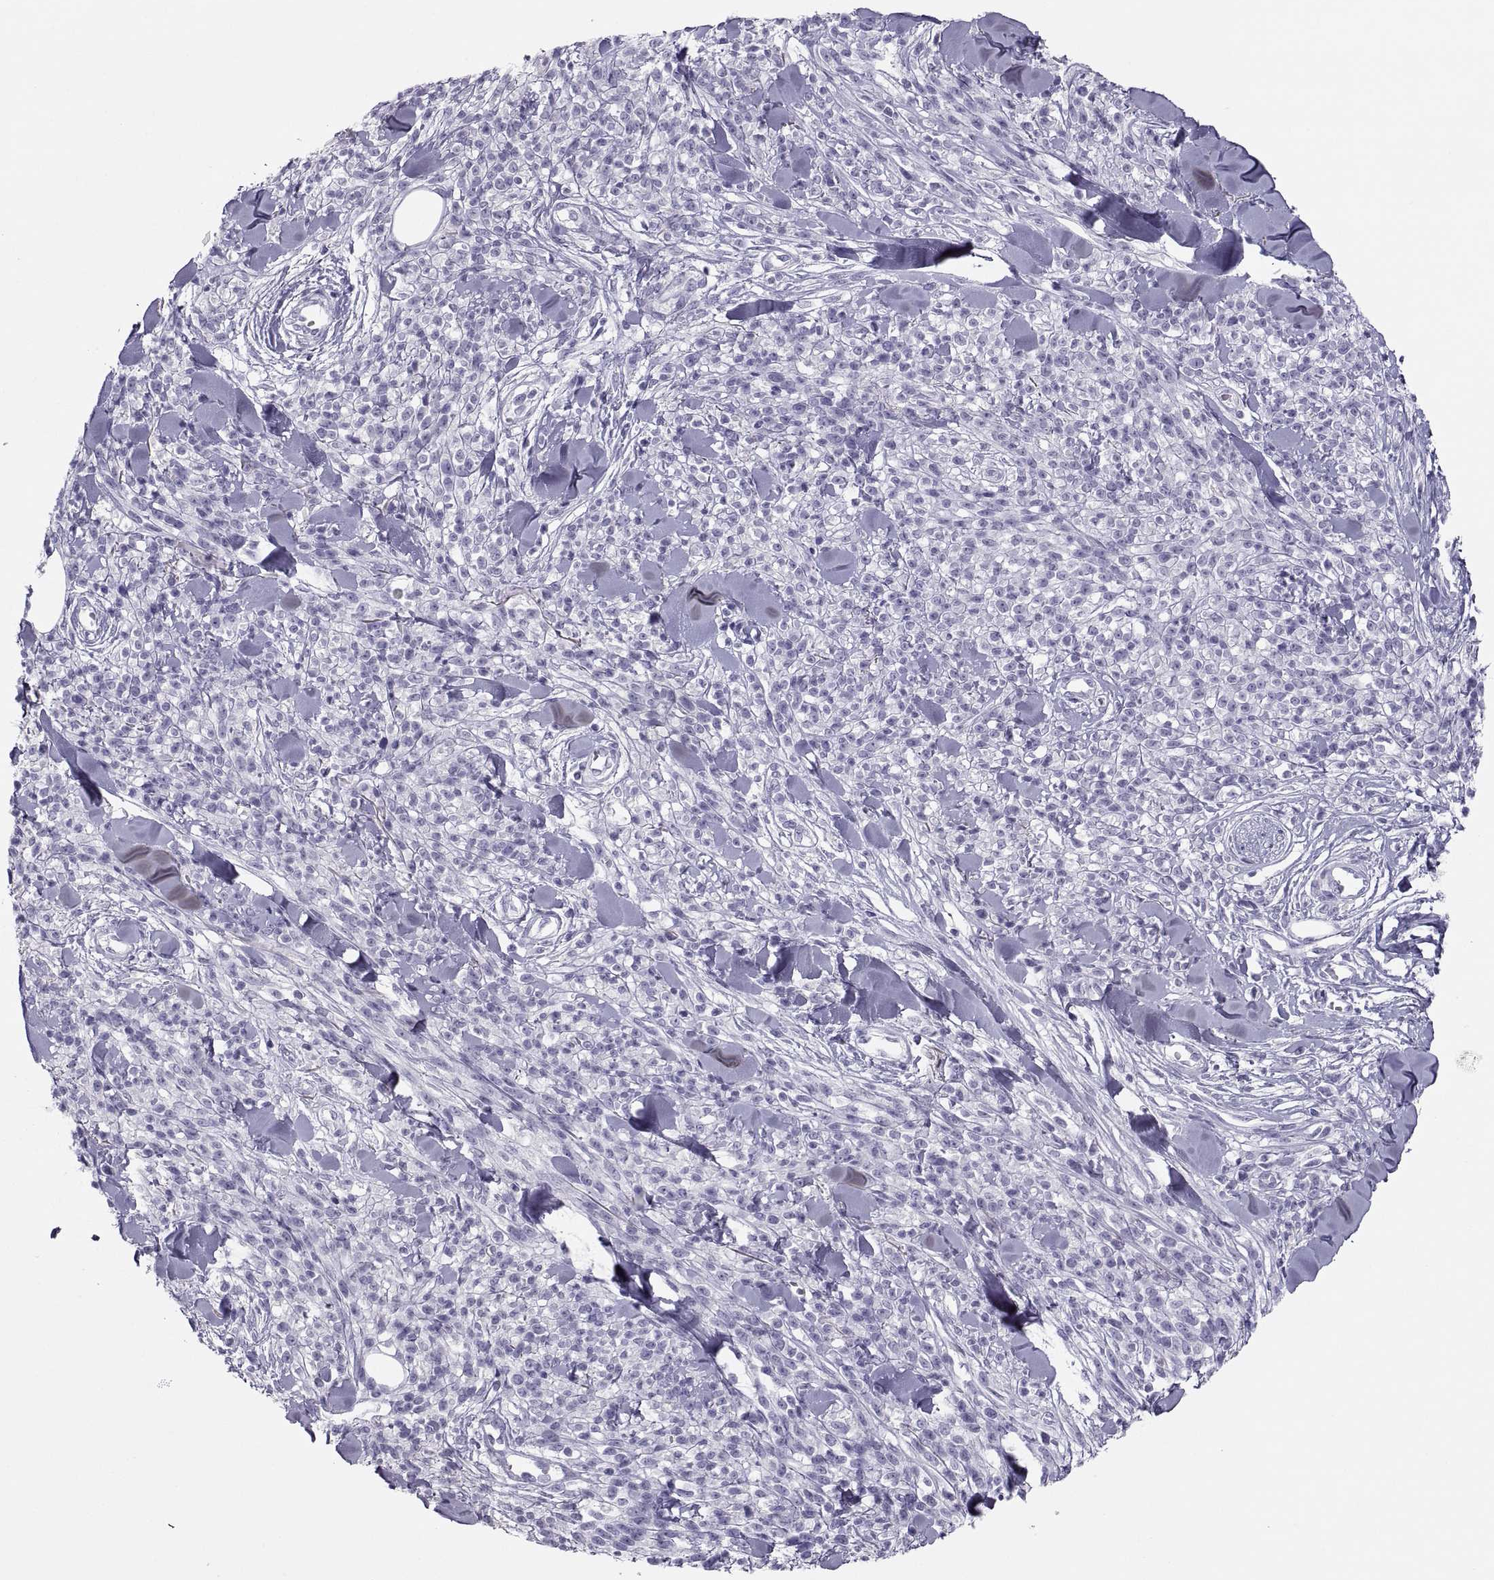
{"staining": {"intensity": "negative", "quantity": "none", "location": "none"}, "tissue": "melanoma", "cell_type": "Tumor cells", "image_type": "cancer", "snomed": [{"axis": "morphology", "description": "Malignant melanoma, NOS"}, {"axis": "topography", "description": "Skin"}, {"axis": "topography", "description": "Skin of trunk"}], "caption": "An IHC micrograph of melanoma is shown. There is no staining in tumor cells of melanoma.", "gene": "MAGEB2", "patient": {"sex": "male", "age": 74}}